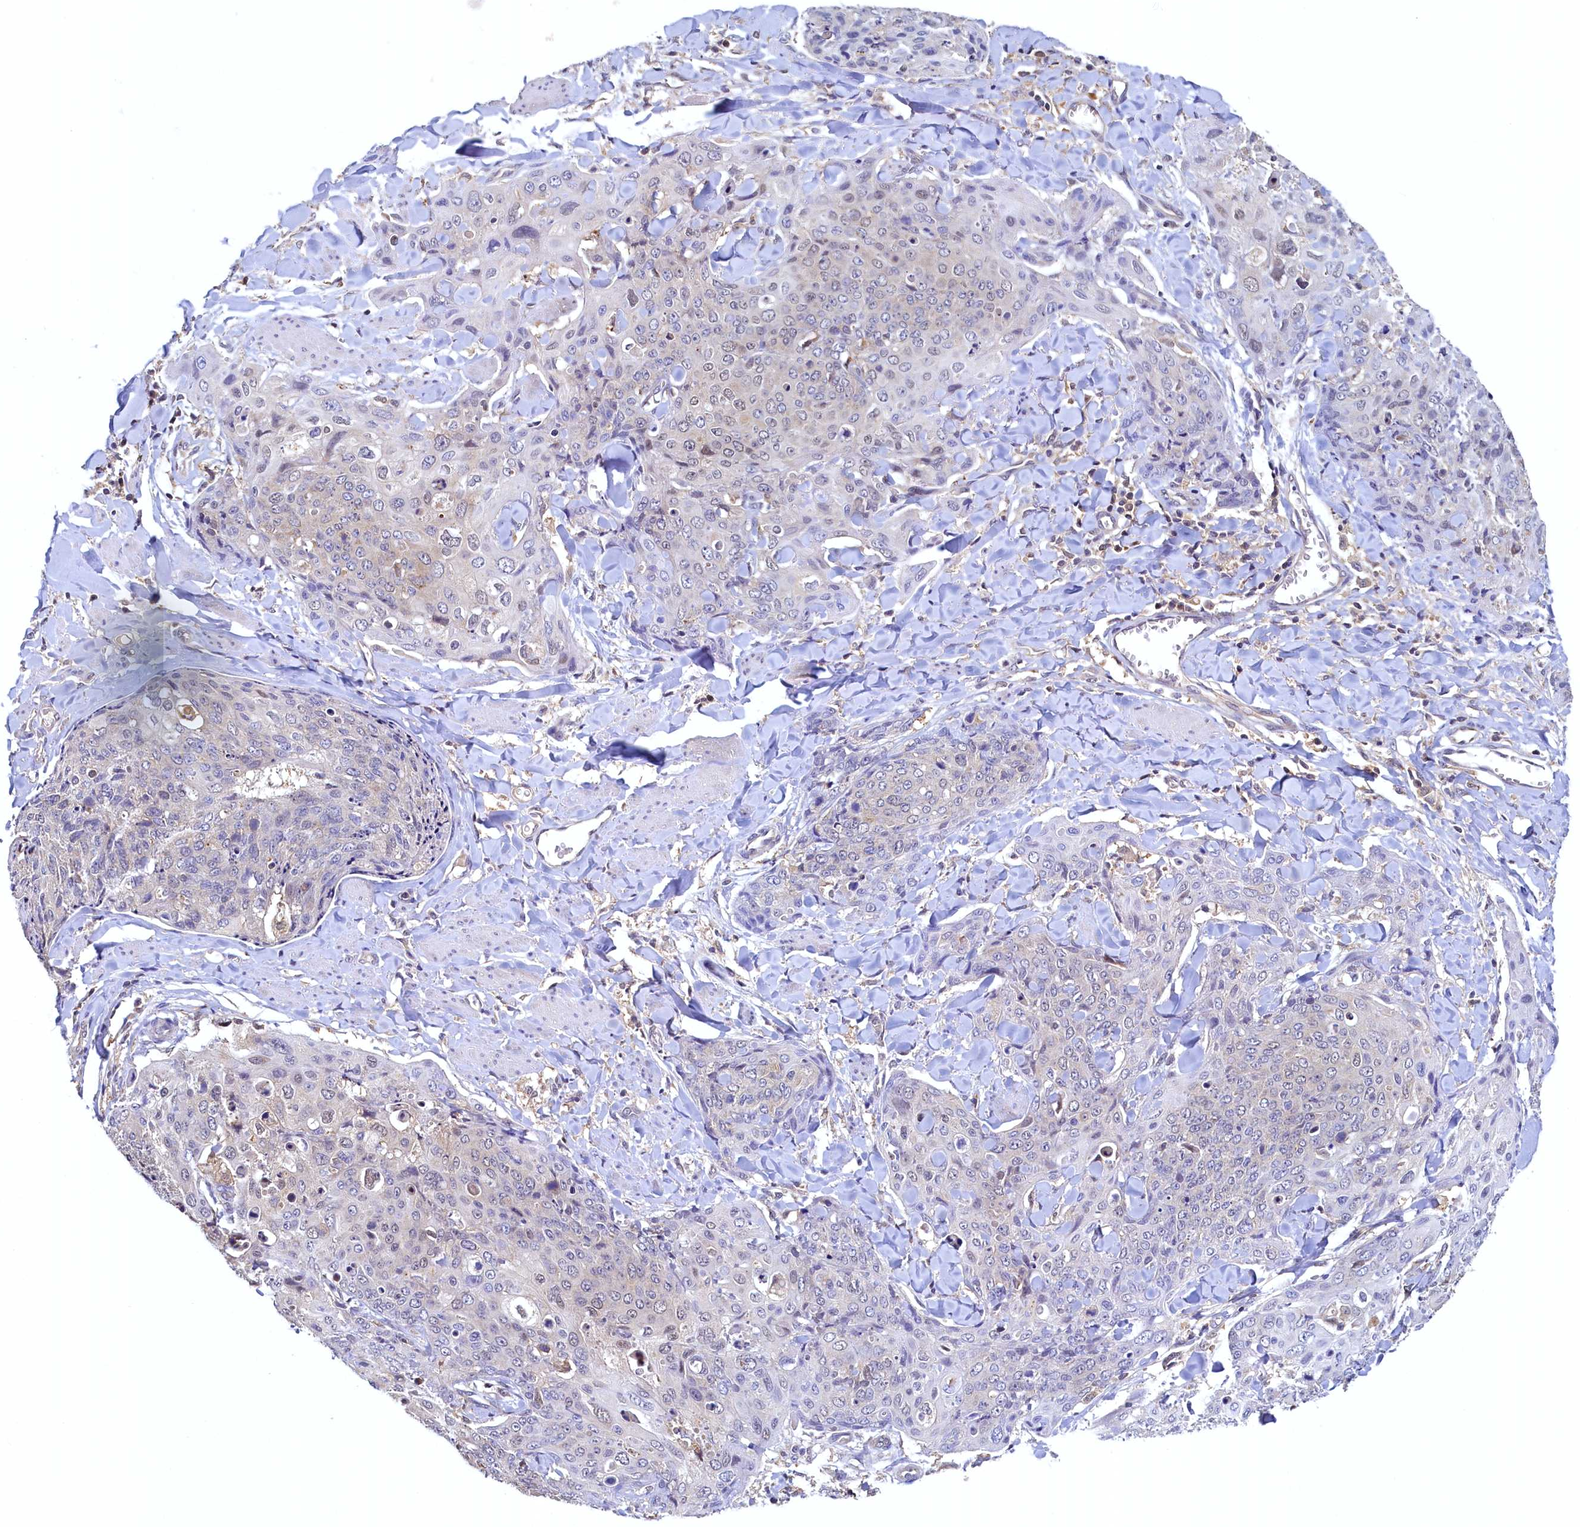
{"staining": {"intensity": "negative", "quantity": "none", "location": "none"}, "tissue": "skin cancer", "cell_type": "Tumor cells", "image_type": "cancer", "snomed": [{"axis": "morphology", "description": "Squamous cell carcinoma, NOS"}, {"axis": "topography", "description": "Skin"}, {"axis": "topography", "description": "Vulva"}], "caption": "Protein analysis of skin squamous cell carcinoma displays no significant staining in tumor cells.", "gene": "PAAF1", "patient": {"sex": "female", "age": 85}}